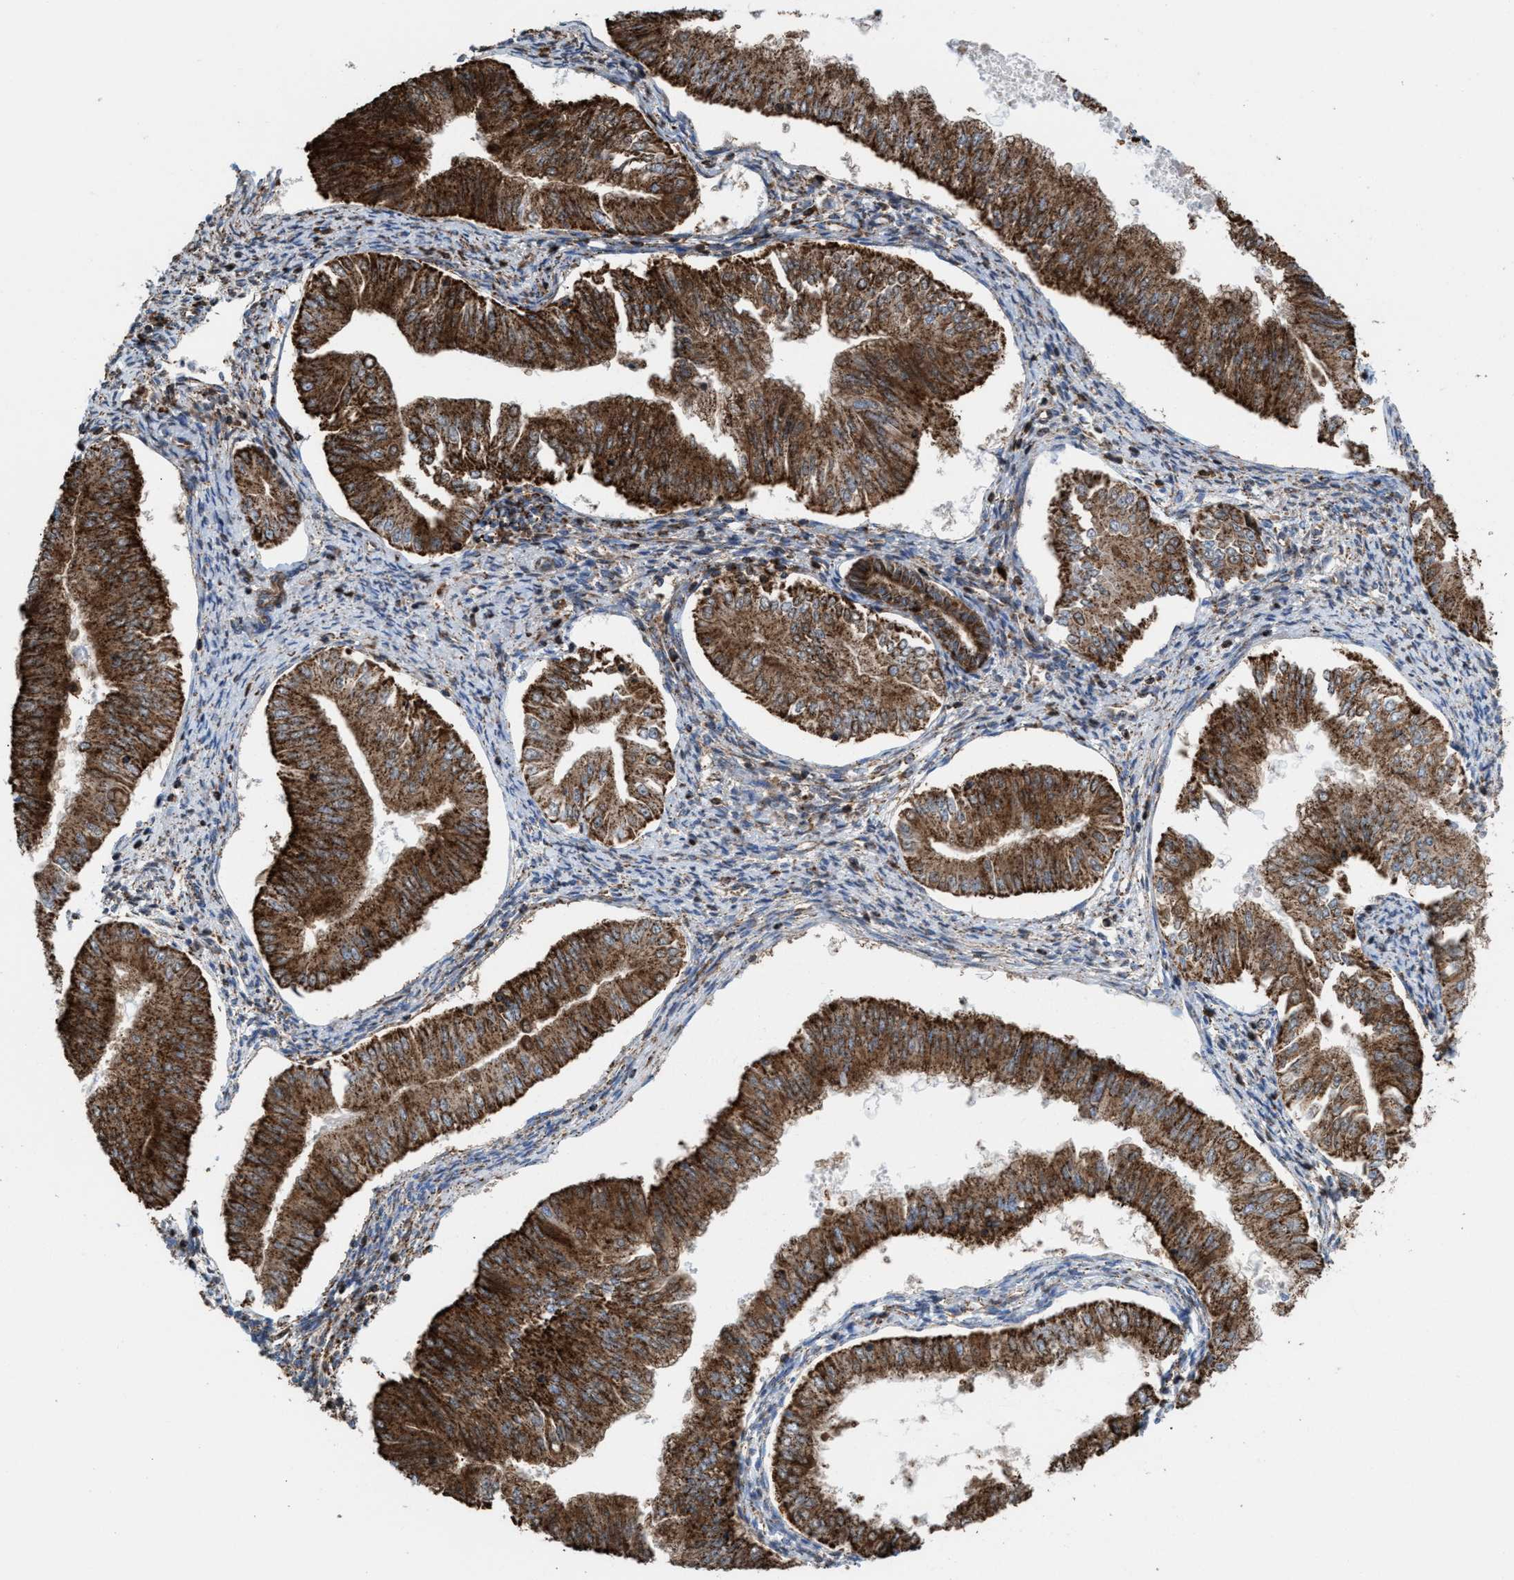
{"staining": {"intensity": "strong", "quantity": ">75%", "location": "cytoplasmic/membranous"}, "tissue": "endometrial cancer", "cell_type": "Tumor cells", "image_type": "cancer", "snomed": [{"axis": "morphology", "description": "Normal tissue, NOS"}, {"axis": "morphology", "description": "Adenocarcinoma, NOS"}, {"axis": "topography", "description": "Endometrium"}], "caption": "Strong cytoplasmic/membranous expression for a protein is appreciated in about >75% of tumor cells of endometrial cancer using immunohistochemistry.", "gene": "ECHS1", "patient": {"sex": "female", "age": 53}}